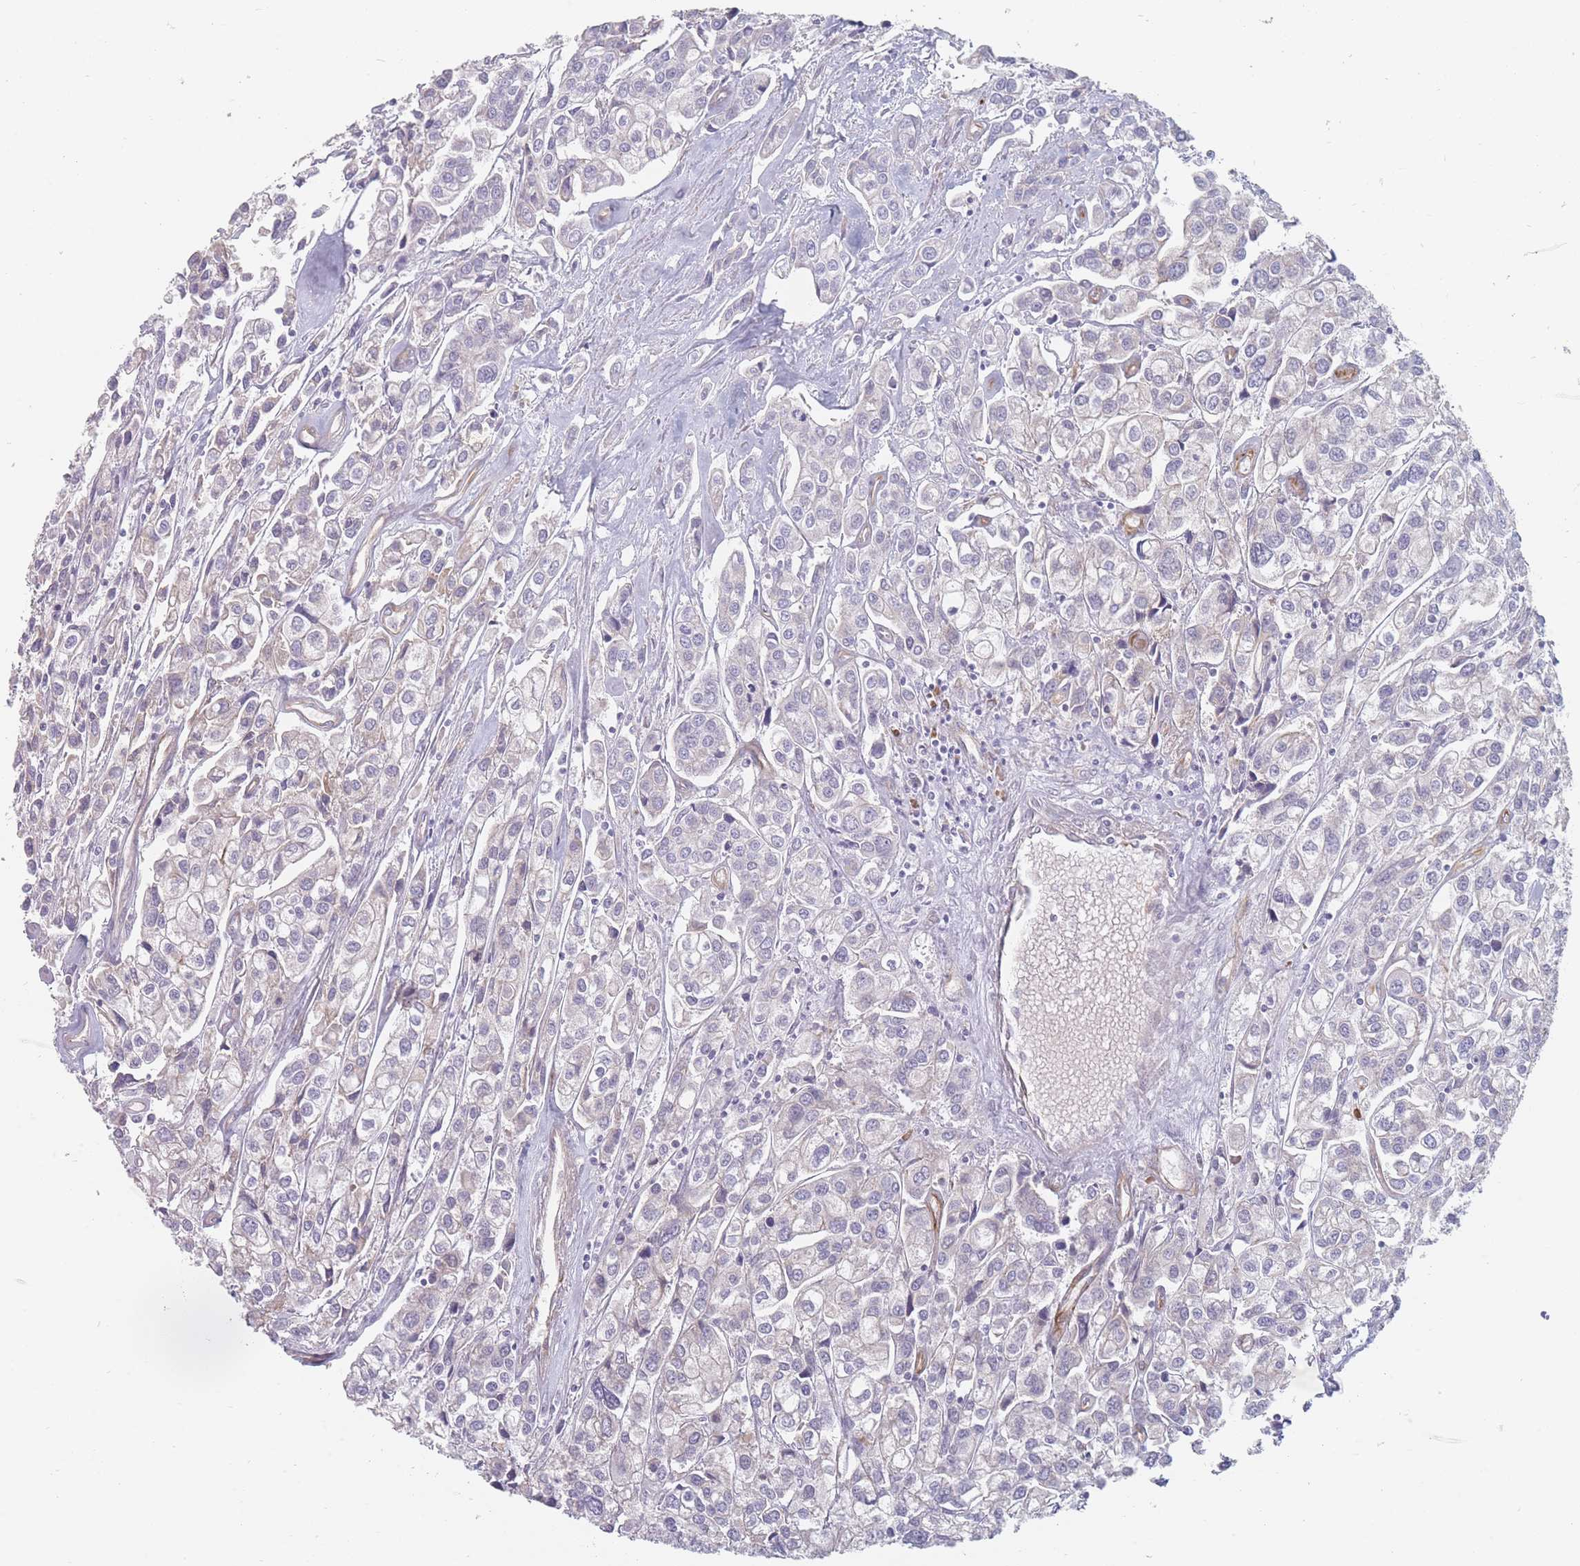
{"staining": {"intensity": "negative", "quantity": "none", "location": "none"}, "tissue": "urothelial cancer", "cell_type": "Tumor cells", "image_type": "cancer", "snomed": [{"axis": "morphology", "description": "Urothelial carcinoma, High grade"}, {"axis": "topography", "description": "Urinary bladder"}], "caption": "DAB immunohistochemical staining of human urothelial cancer demonstrates no significant staining in tumor cells.", "gene": "ERBIN", "patient": {"sex": "male", "age": 67}}